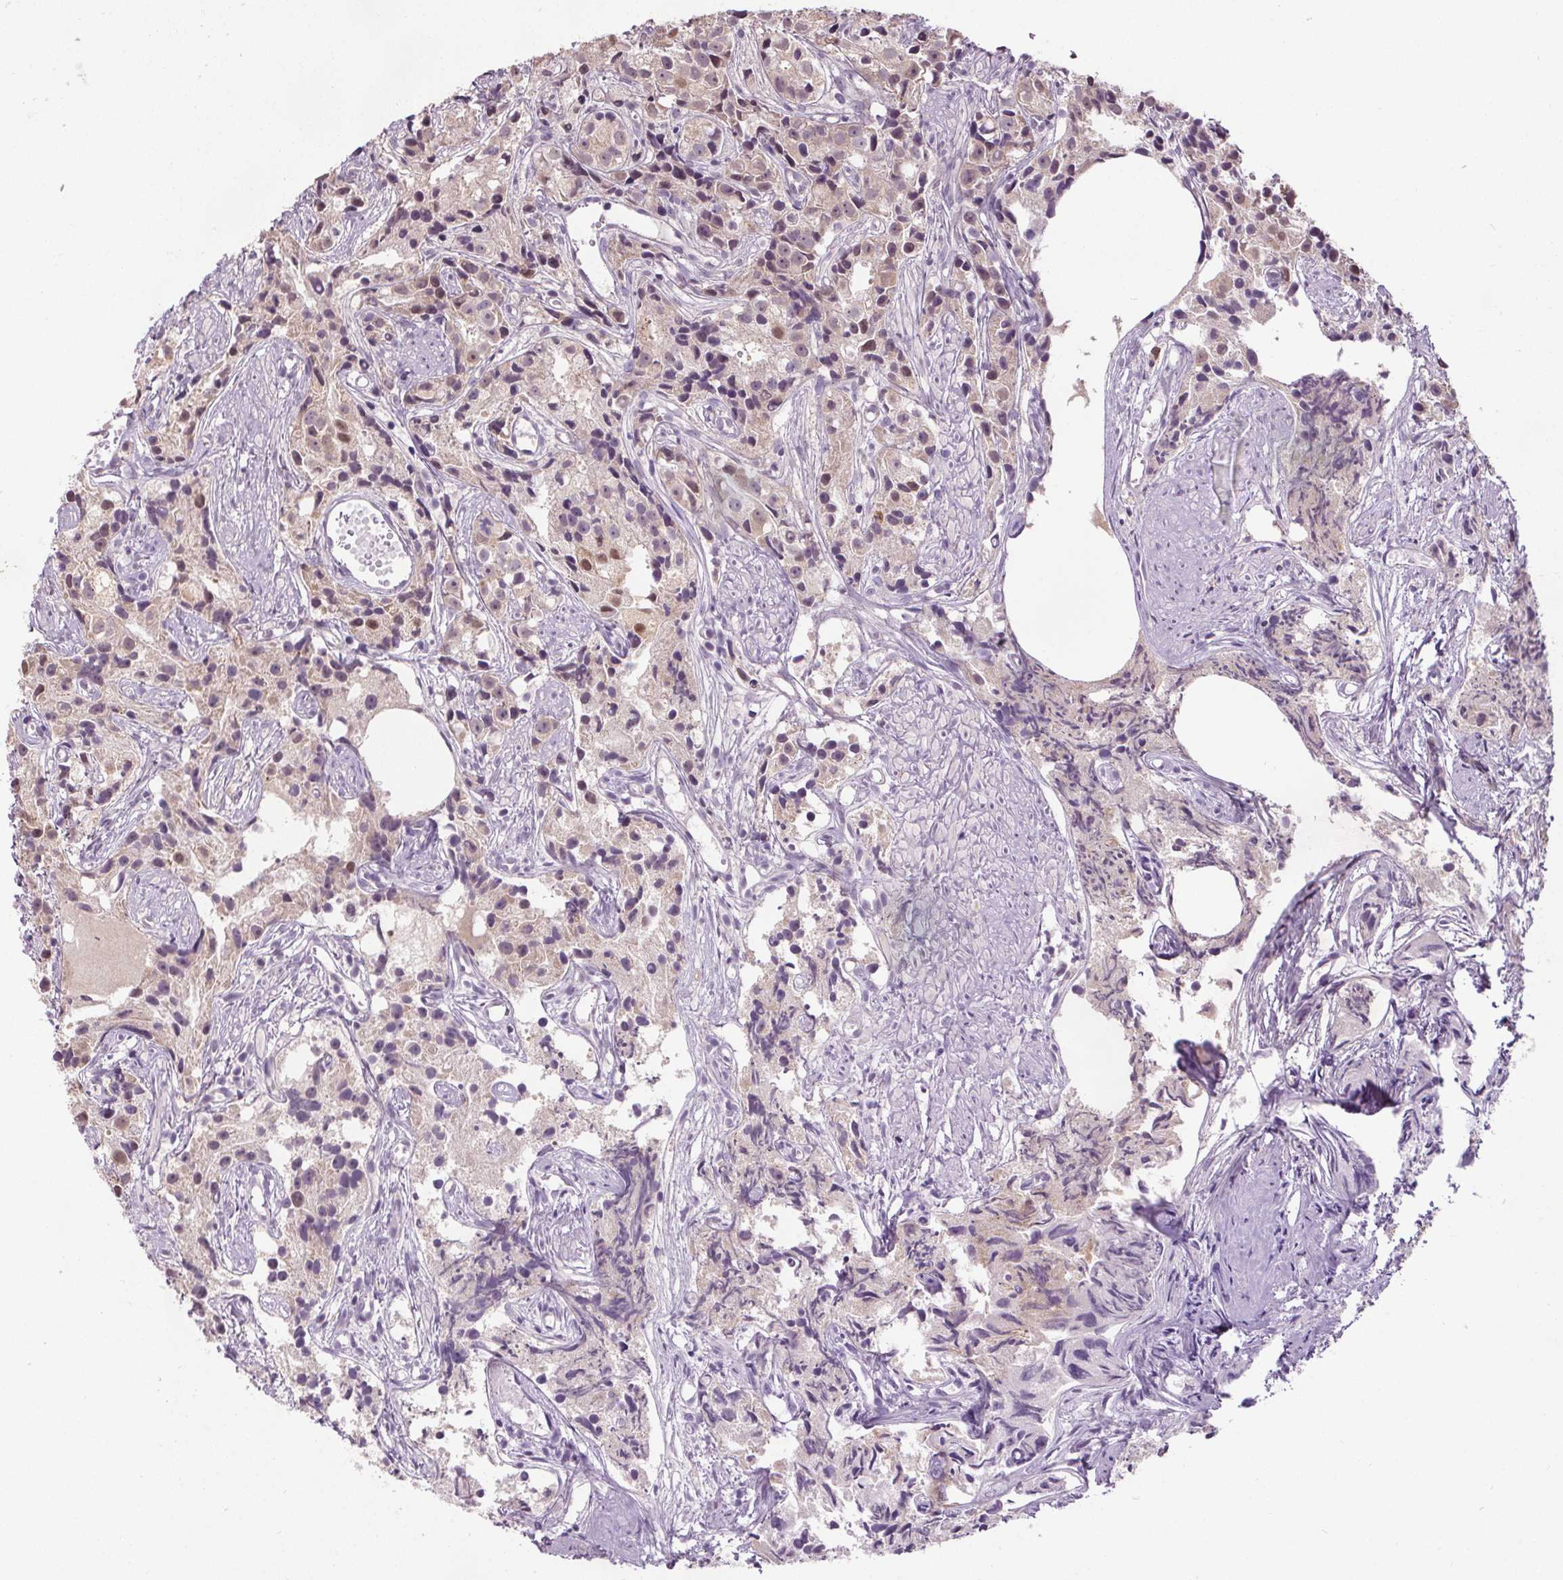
{"staining": {"intensity": "weak", "quantity": "25%-75%", "location": "cytoplasmic/membranous,nuclear"}, "tissue": "prostate cancer", "cell_type": "Tumor cells", "image_type": "cancer", "snomed": [{"axis": "morphology", "description": "Adenocarcinoma, High grade"}, {"axis": "topography", "description": "Prostate"}], "caption": "This is a histology image of IHC staining of prostate cancer (high-grade adenocarcinoma), which shows weak staining in the cytoplasmic/membranous and nuclear of tumor cells.", "gene": "SLC2A9", "patient": {"sex": "male", "age": 75}}